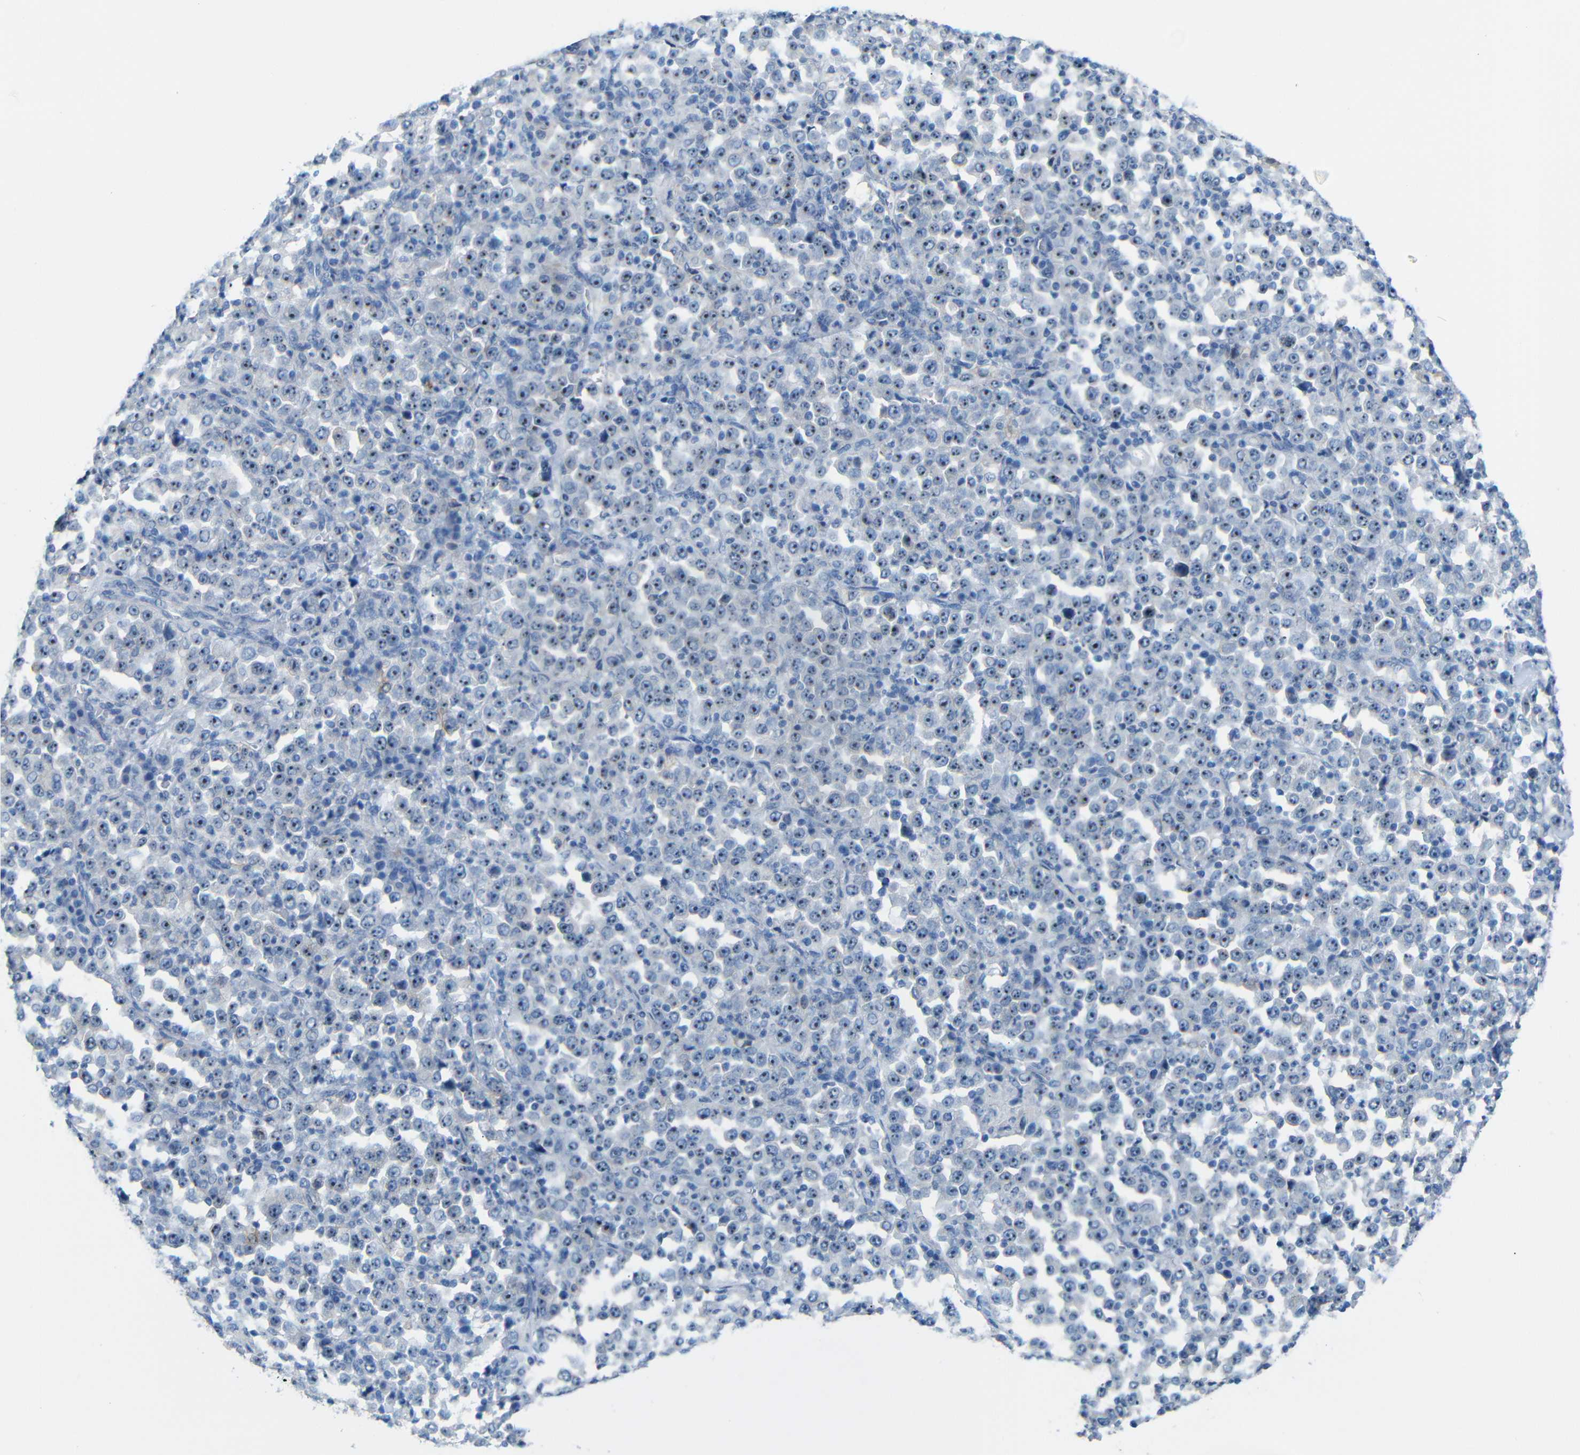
{"staining": {"intensity": "moderate", "quantity": ">75%", "location": "nuclear"}, "tissue": "stomach cancer", "cell_type": "Tumor cells", "image_type": "cancer", "snomed": [{"axis": "morphology", "description": "Normal tissue, NOS"}, {"axis": "morphology", "description": "Adenocarcinoma, NOS"}, {"axis": "topography", "description": "Stomach, upper"}, {"axis": "topography", "description": "Stomach"}], "caption": "A high-resolution histopathology image shows immunohistochemistry staining of adenocarcinoma (stomach), which displays moderate nuclear staining in approximately >75% of tumor cells.", "gene": "C1orf210", "patient": {"sex": "male", "age": 59}}